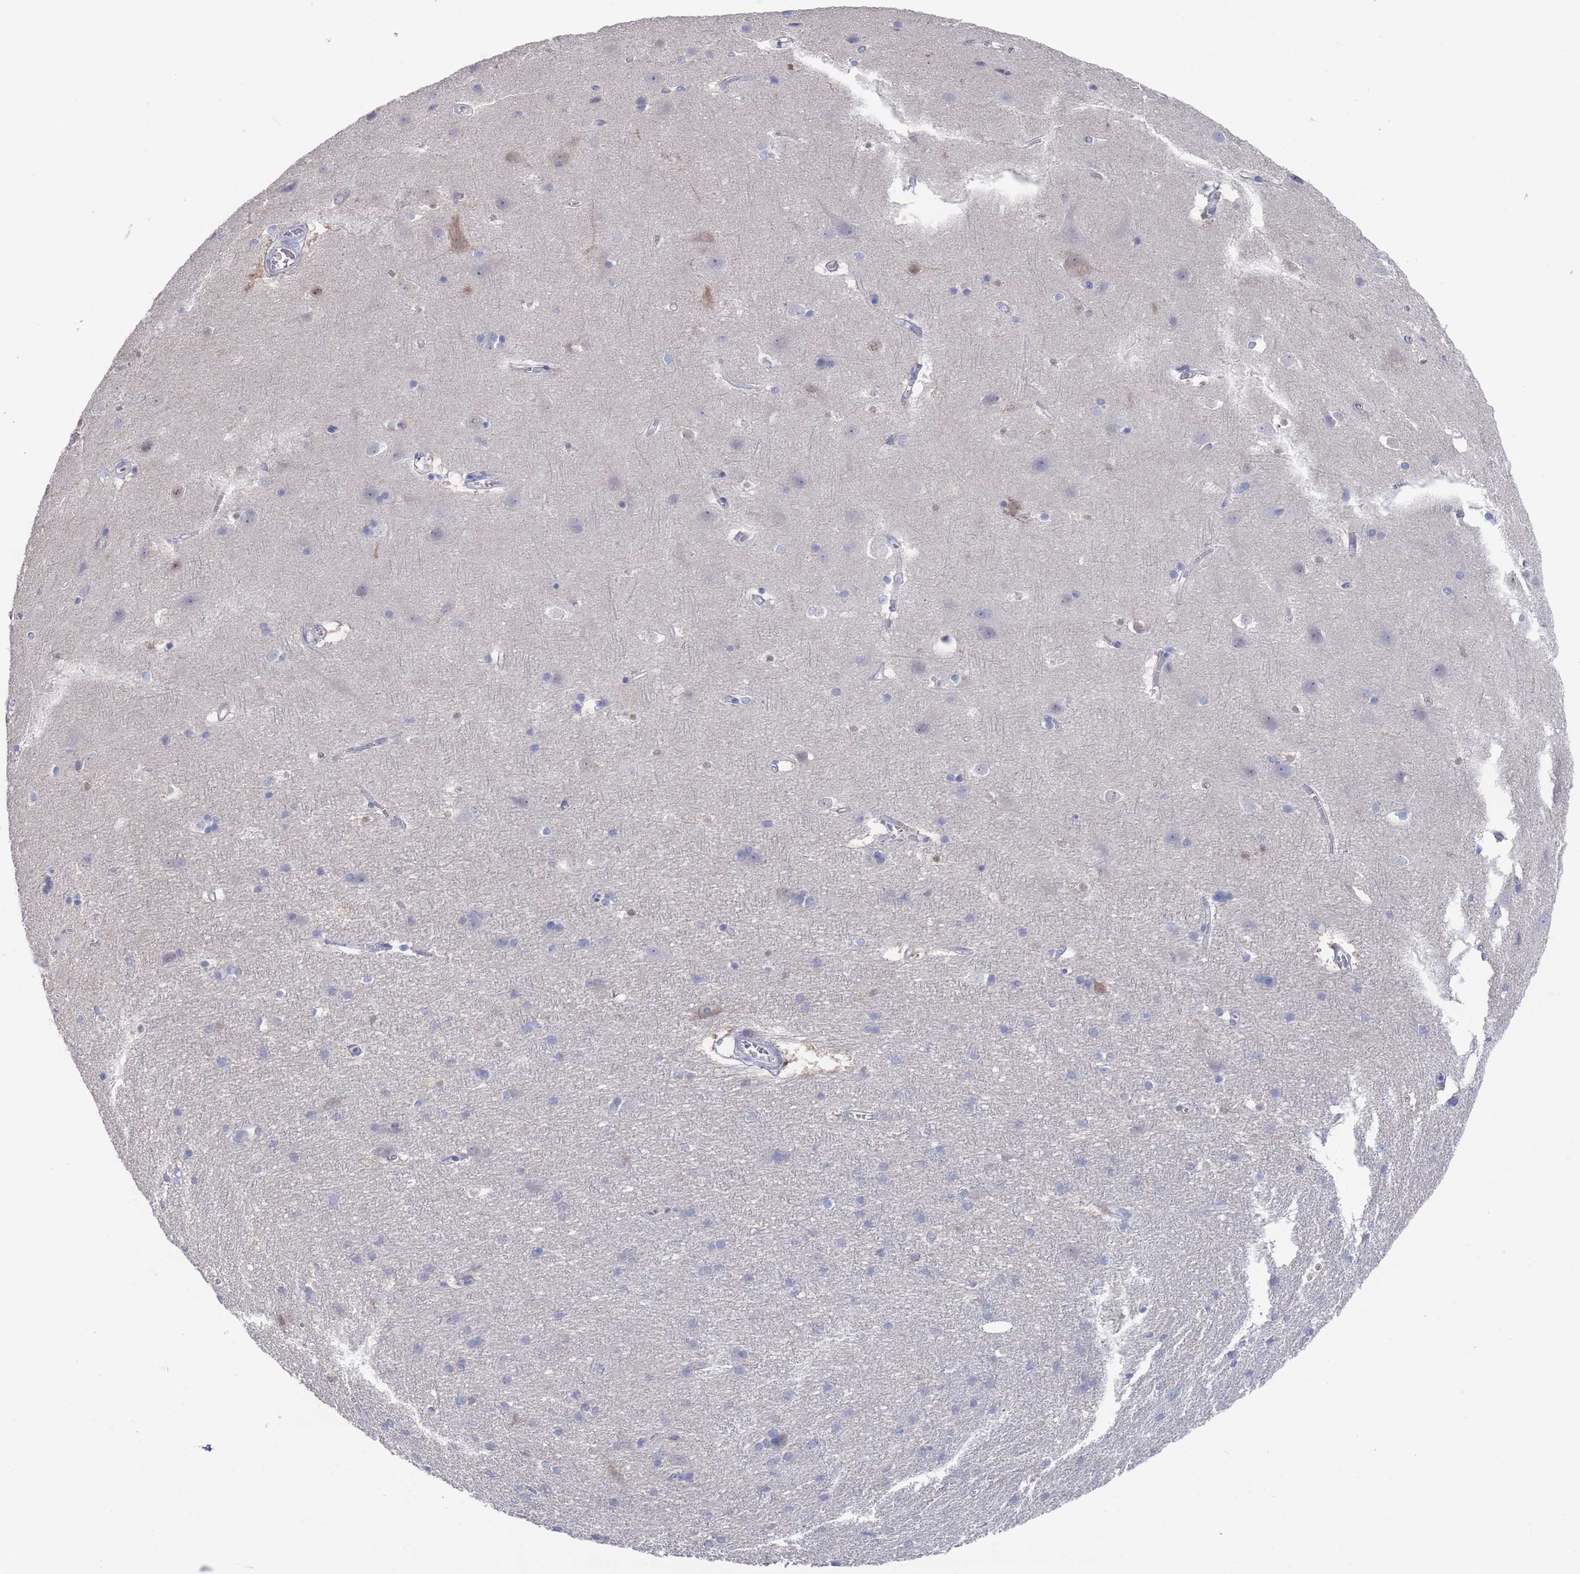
{"staining": {"intensity": "negative", "quantity": "none", "location": "none"}, "tissue": "cerebral cortex", "cell_type": "Endothelial cells", "image_type": "normal", "snomed": [{"axis": "morphology", "description": "Normal tissue, NOS"}, {"axis": "topography", "description": "Cerebral cortex"}], "caption": "High magnification brightfield microscopy of normal cerebral cortex stained with DAB (3,3'-diaminobenzidine) (brown) and counterstained with hematoxylin (blue): endothelial cells show no significant staining. Brightfield microscopy of IHC stained with DAB (brown) and hematoxylin (blue), captured at high magnification.", "gene": "TMCO3", "patient": {"sex": "male", "age": 54}}